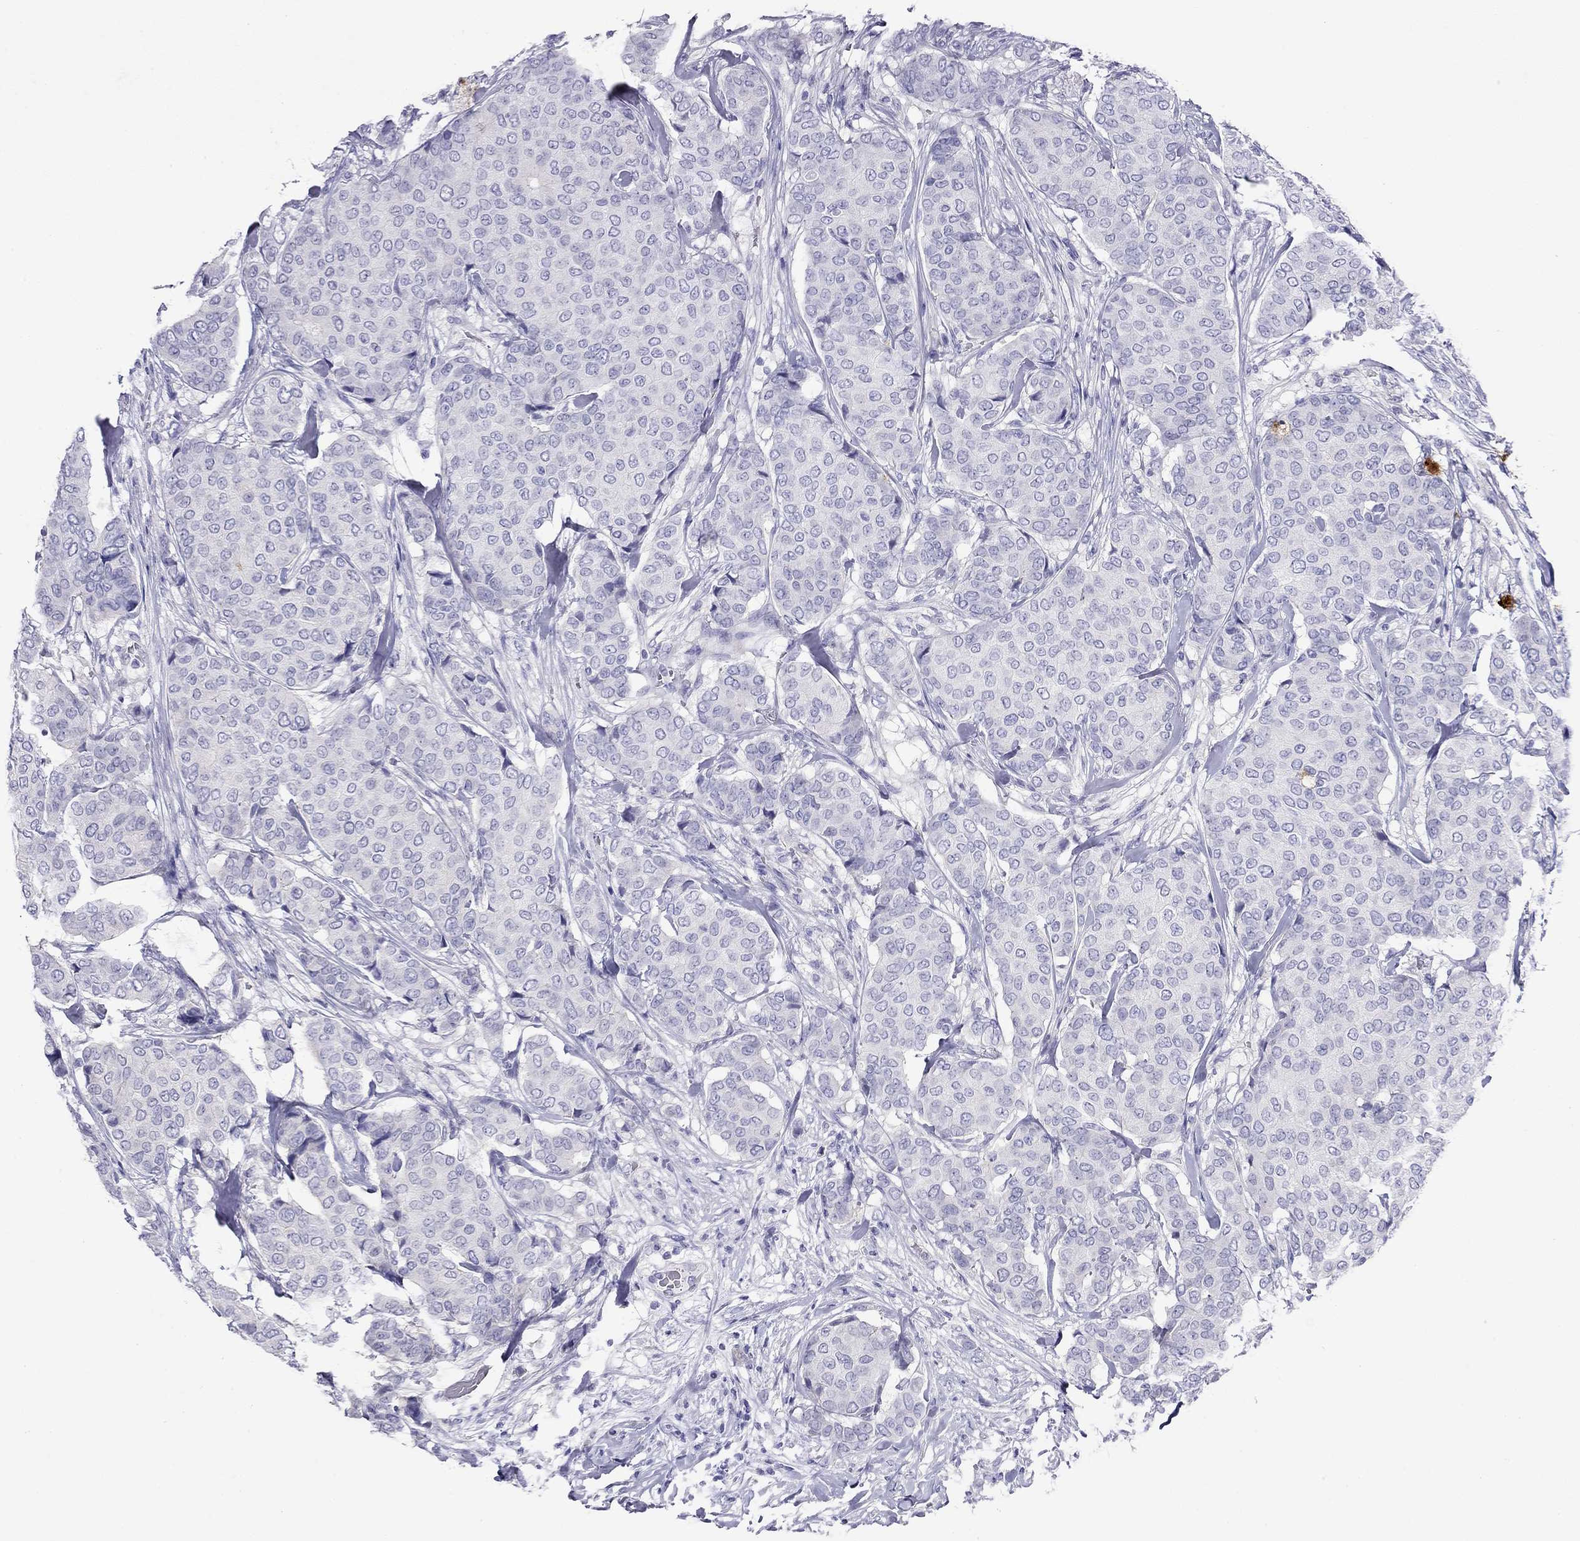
{"staining": {"intensity": "negative", "quantity": "none", "location": "none"}, "tissue": "breast cancer", "cell_type": "Tumor cells", "image_type": "cancer", "snomed": [{"axis": "morphology", "description": "Duct carcinoma"}, {"axis": "topography", "description": "Breast"}], "caption": "Breast cancer stained for a protein using immunohistochemistry (IHC) displays no positivity tumor cells.", "gene": "GNAT3", "patient": {"sex": "female", "age": 75}}